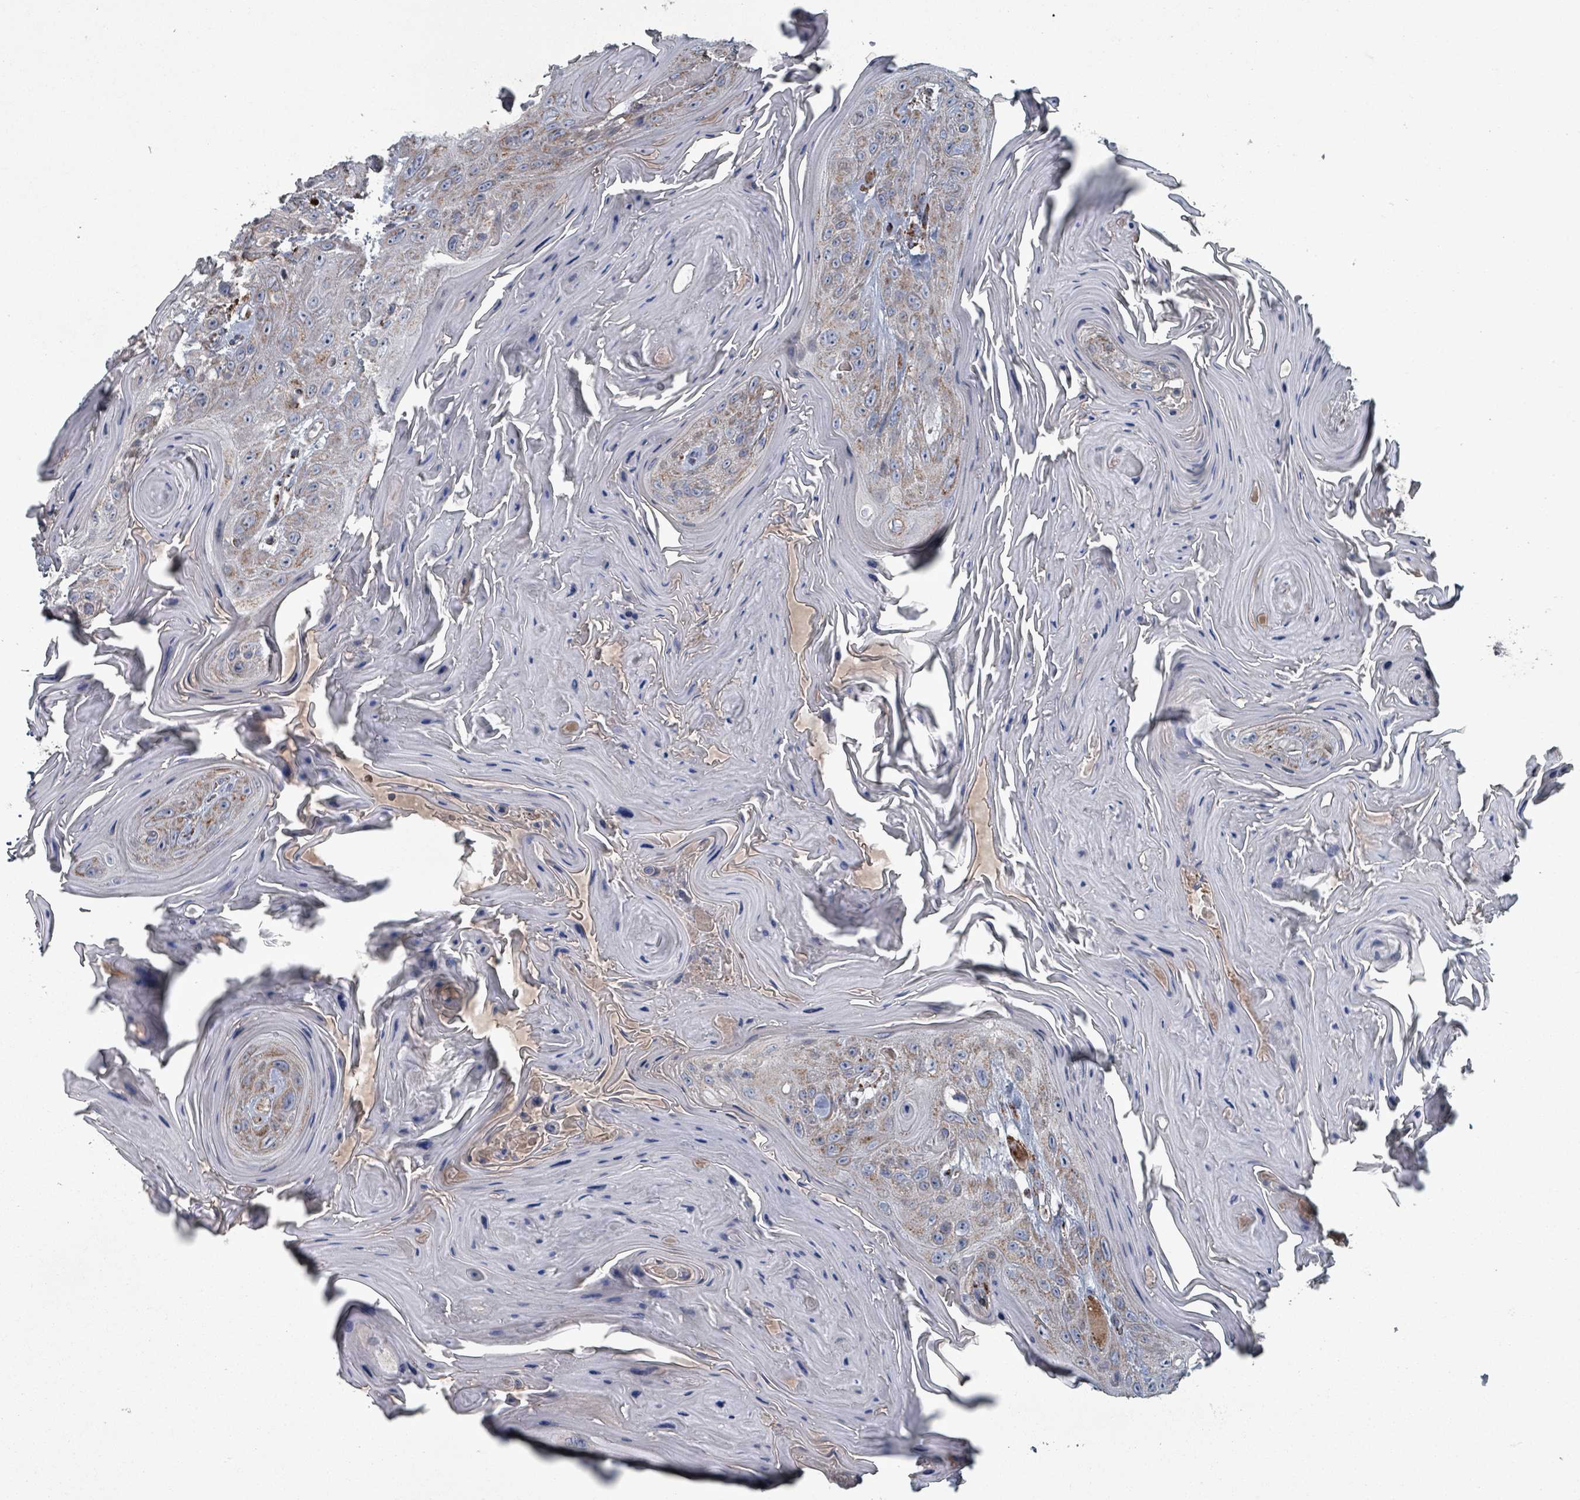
{"staining": {"intensity": "weak", "quantity": "25%-75%", "location": "cytoplasmic/membranous"}, "tissue": "head and neck cancer", "cell_type": "Tumor cells", "image_type": "cancer", "snomed": [{"axis": "morphology", "description": "Squamous cell carcinoma, NOS"}, {"axis": "topography", "description": "Head-Neck"}], "caption": "IHC histopathology image of neoplastic tissue: human head and neck squamous cell carcinoma stained using immunohistochemistry (IHC) reveals low levels of weak protein expression localized specifically in the cytoplasmic/membranous of tumor cells, appearing as a cytoplasmic/membranous brown color.", "gene": "ABHD18", "patient": {"sex": "female", "age": 59}}